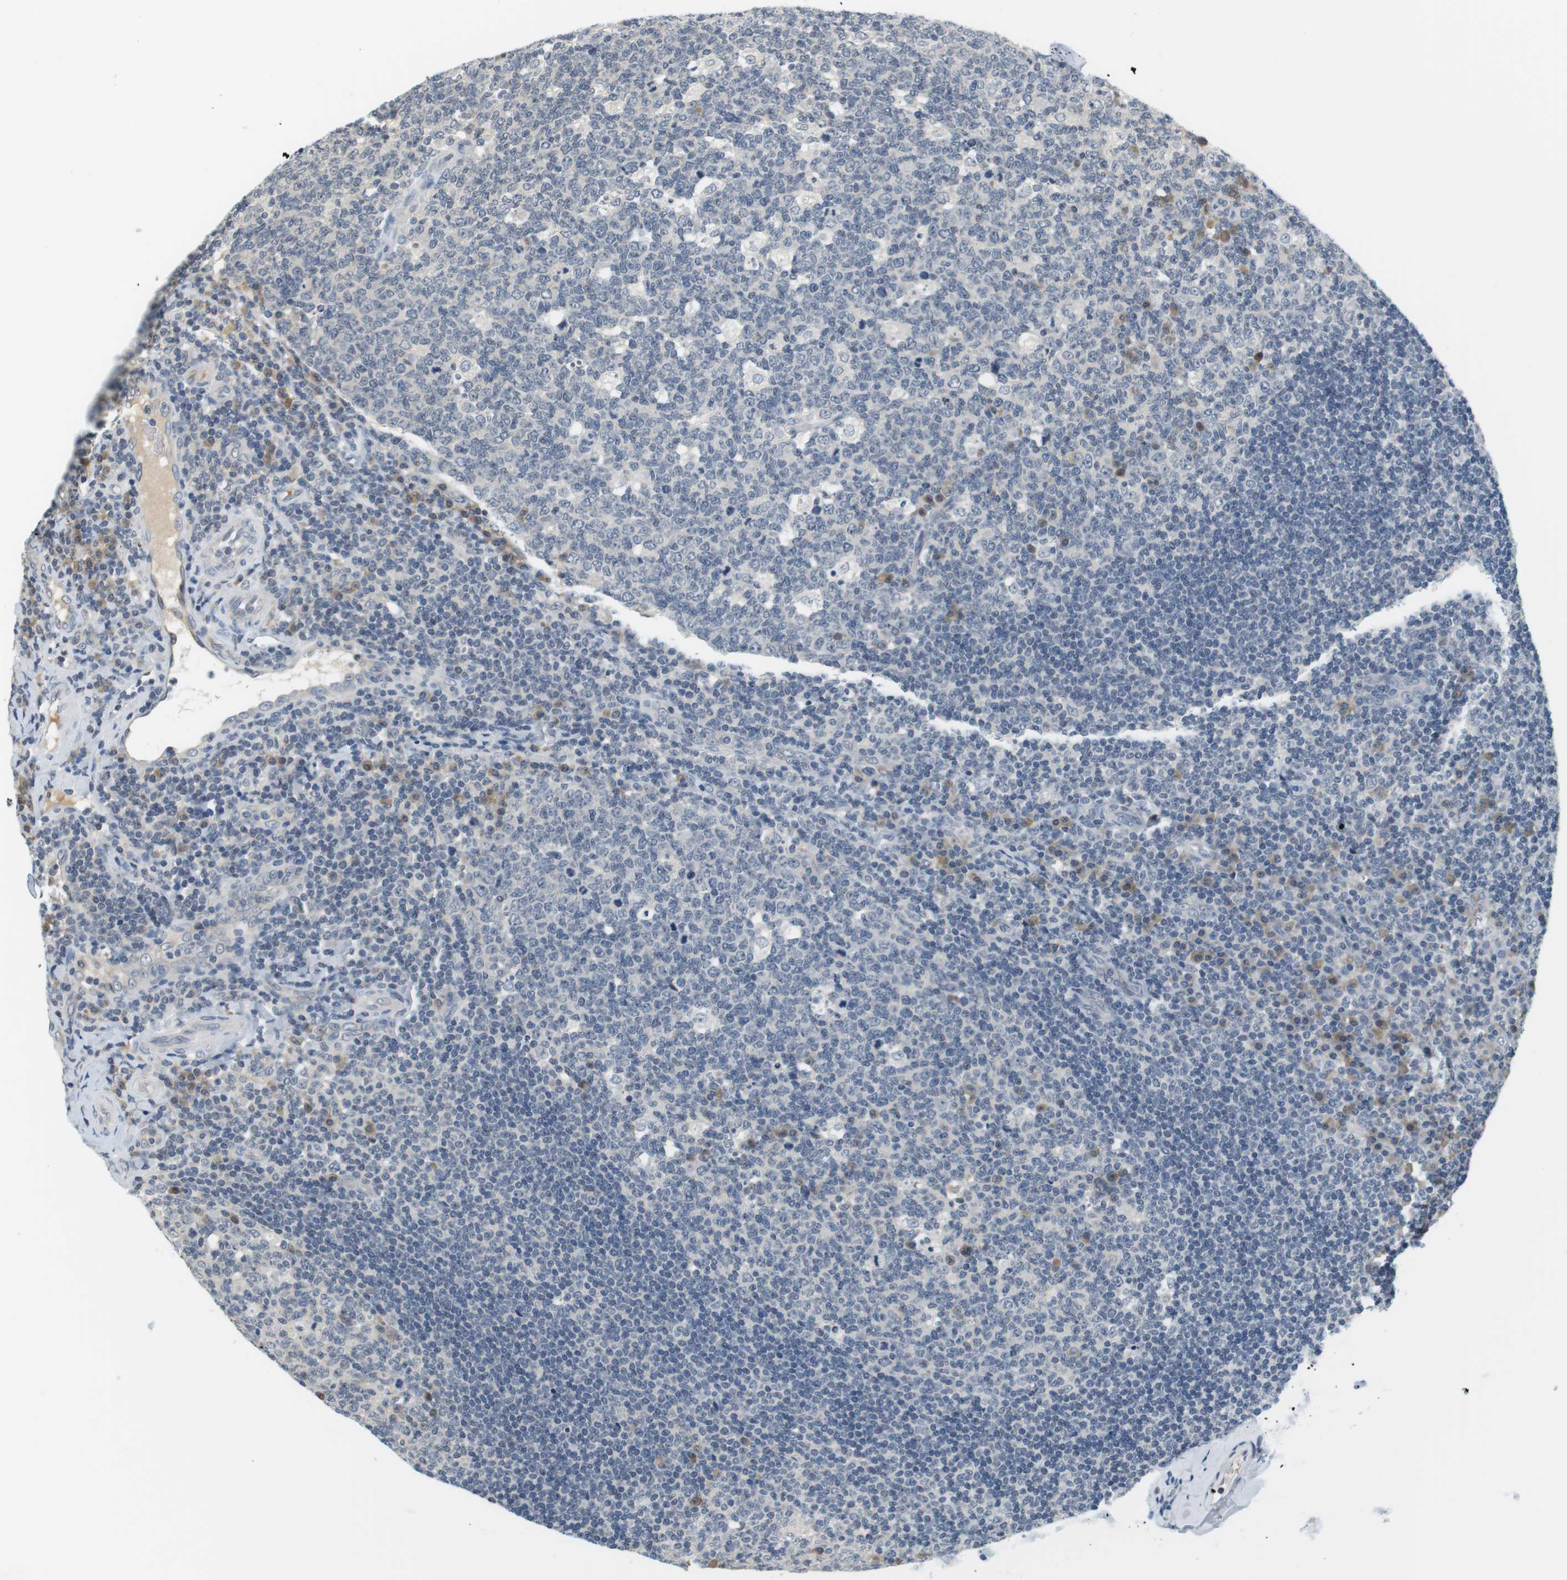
{"staining": {"intensity": "negative", "quantity": "none", "location": "none"}, "tissue": "tonsil", "cell_type": "Germinal center cells", "image_type": "normal", "snomed": [{"axis": "morphology", "description": "Normal tissue, NOS"}, {"axis": "topography", "description": "Tonsil"}], "caption": "Immunohistochemistry (IHC) micrograph of unremarkable human tonsil stained for a protein (brown), which shows no expression in germinal center cells.", "gene": "WNT7A", "patient": {"sex": "male", "age": 17}}